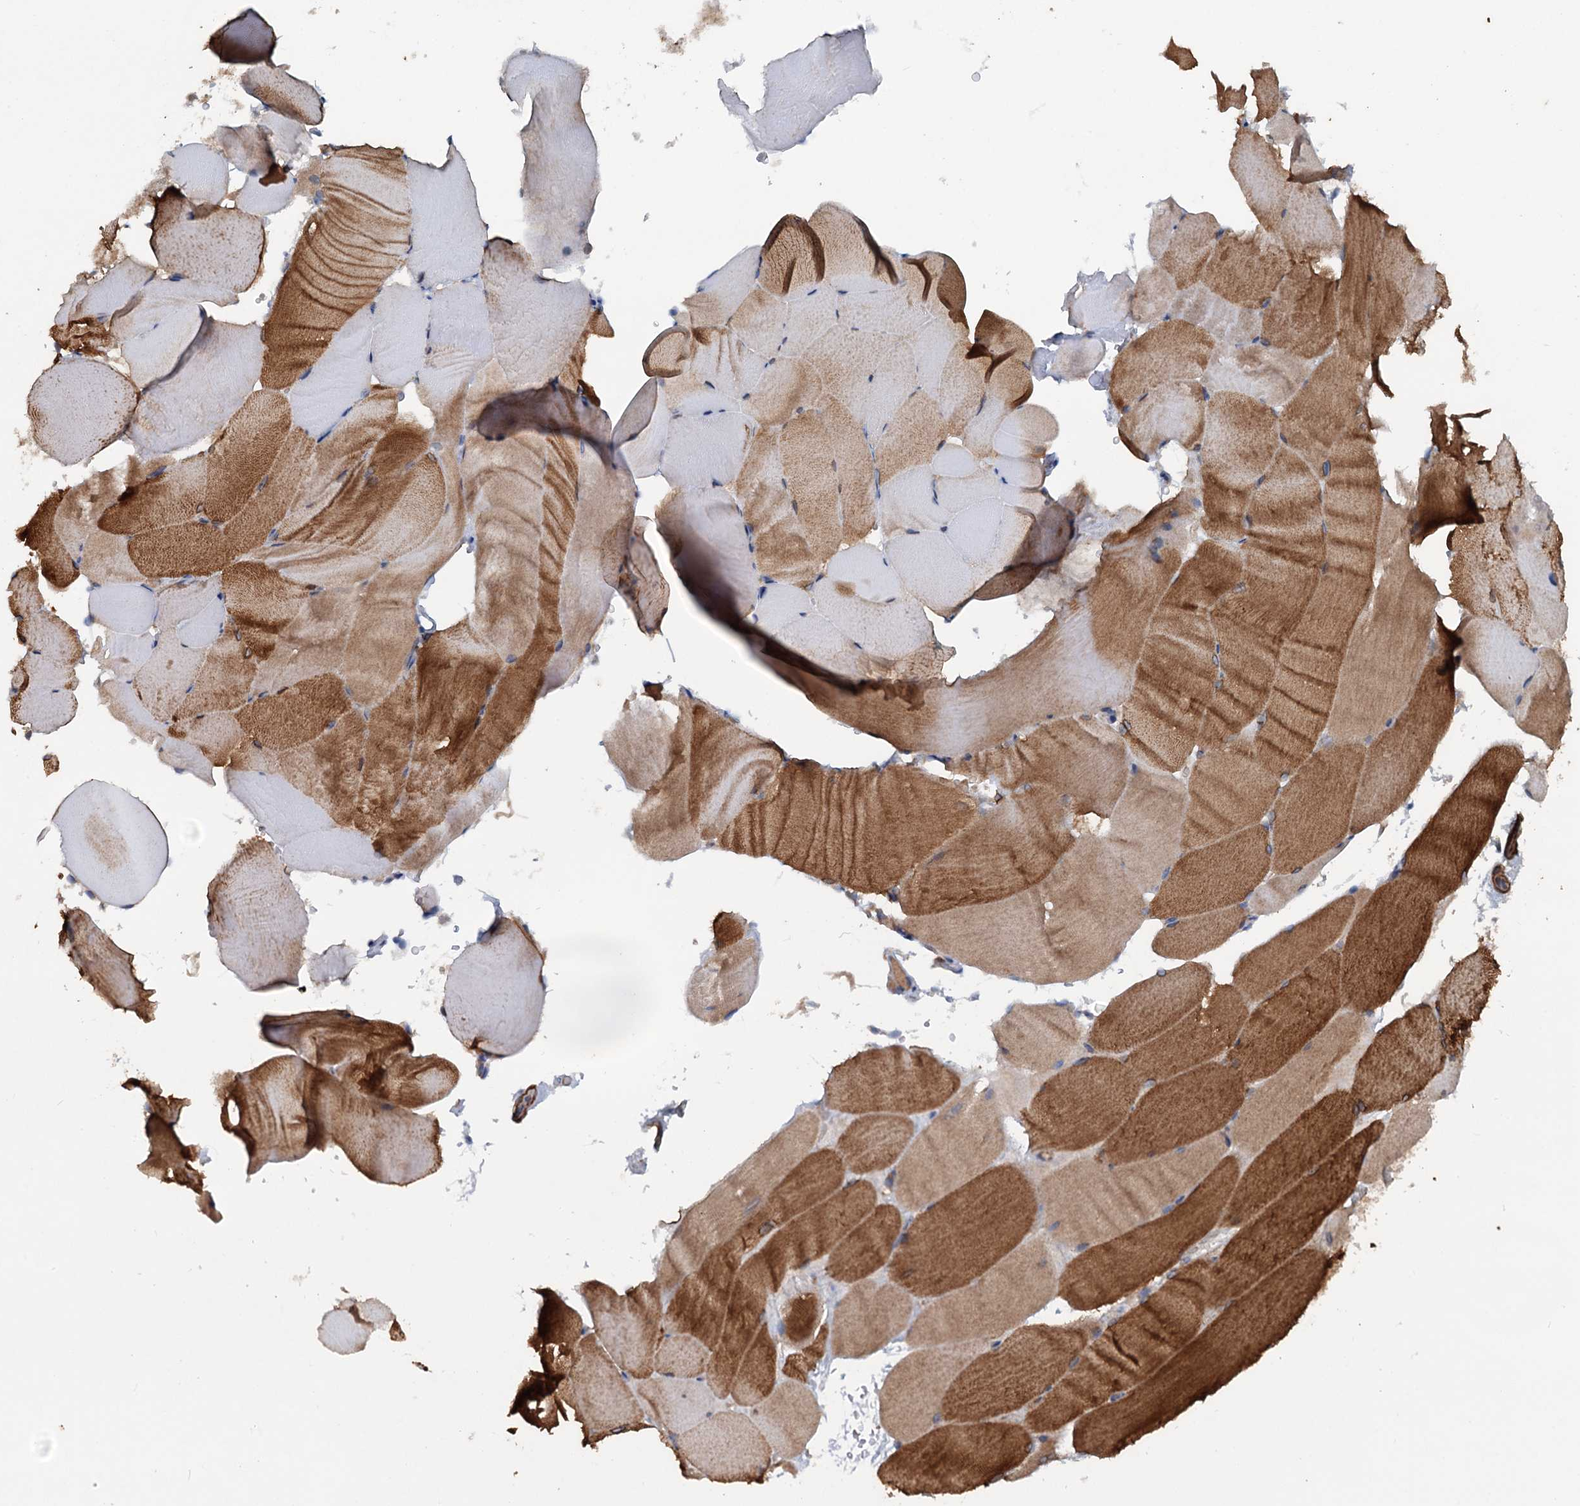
{"staining": {"intensity": "moderate", "quantity": "25%-75%", "location": "cytoplasmic/membranous"}, "tissue": "skeletal muscle", "cell_type": "Myocytes", "image_type": "normal", "snomed": [{"axis": "morphology", "description": "Normal tissue, NOS"}, {"axis": "topography", "description": "Skeletal muscle"}, {"axis": "topography", "description": "Parathyroid gland"}], "caption": "Moderate cytoplasmic/membranous positivity for a protein is appreciated in about 25%-75% of myocytes of benign skeletal muscle using IHC.", "gene": "TEDC1", "patient": {"sex": "female", "age": 37}}